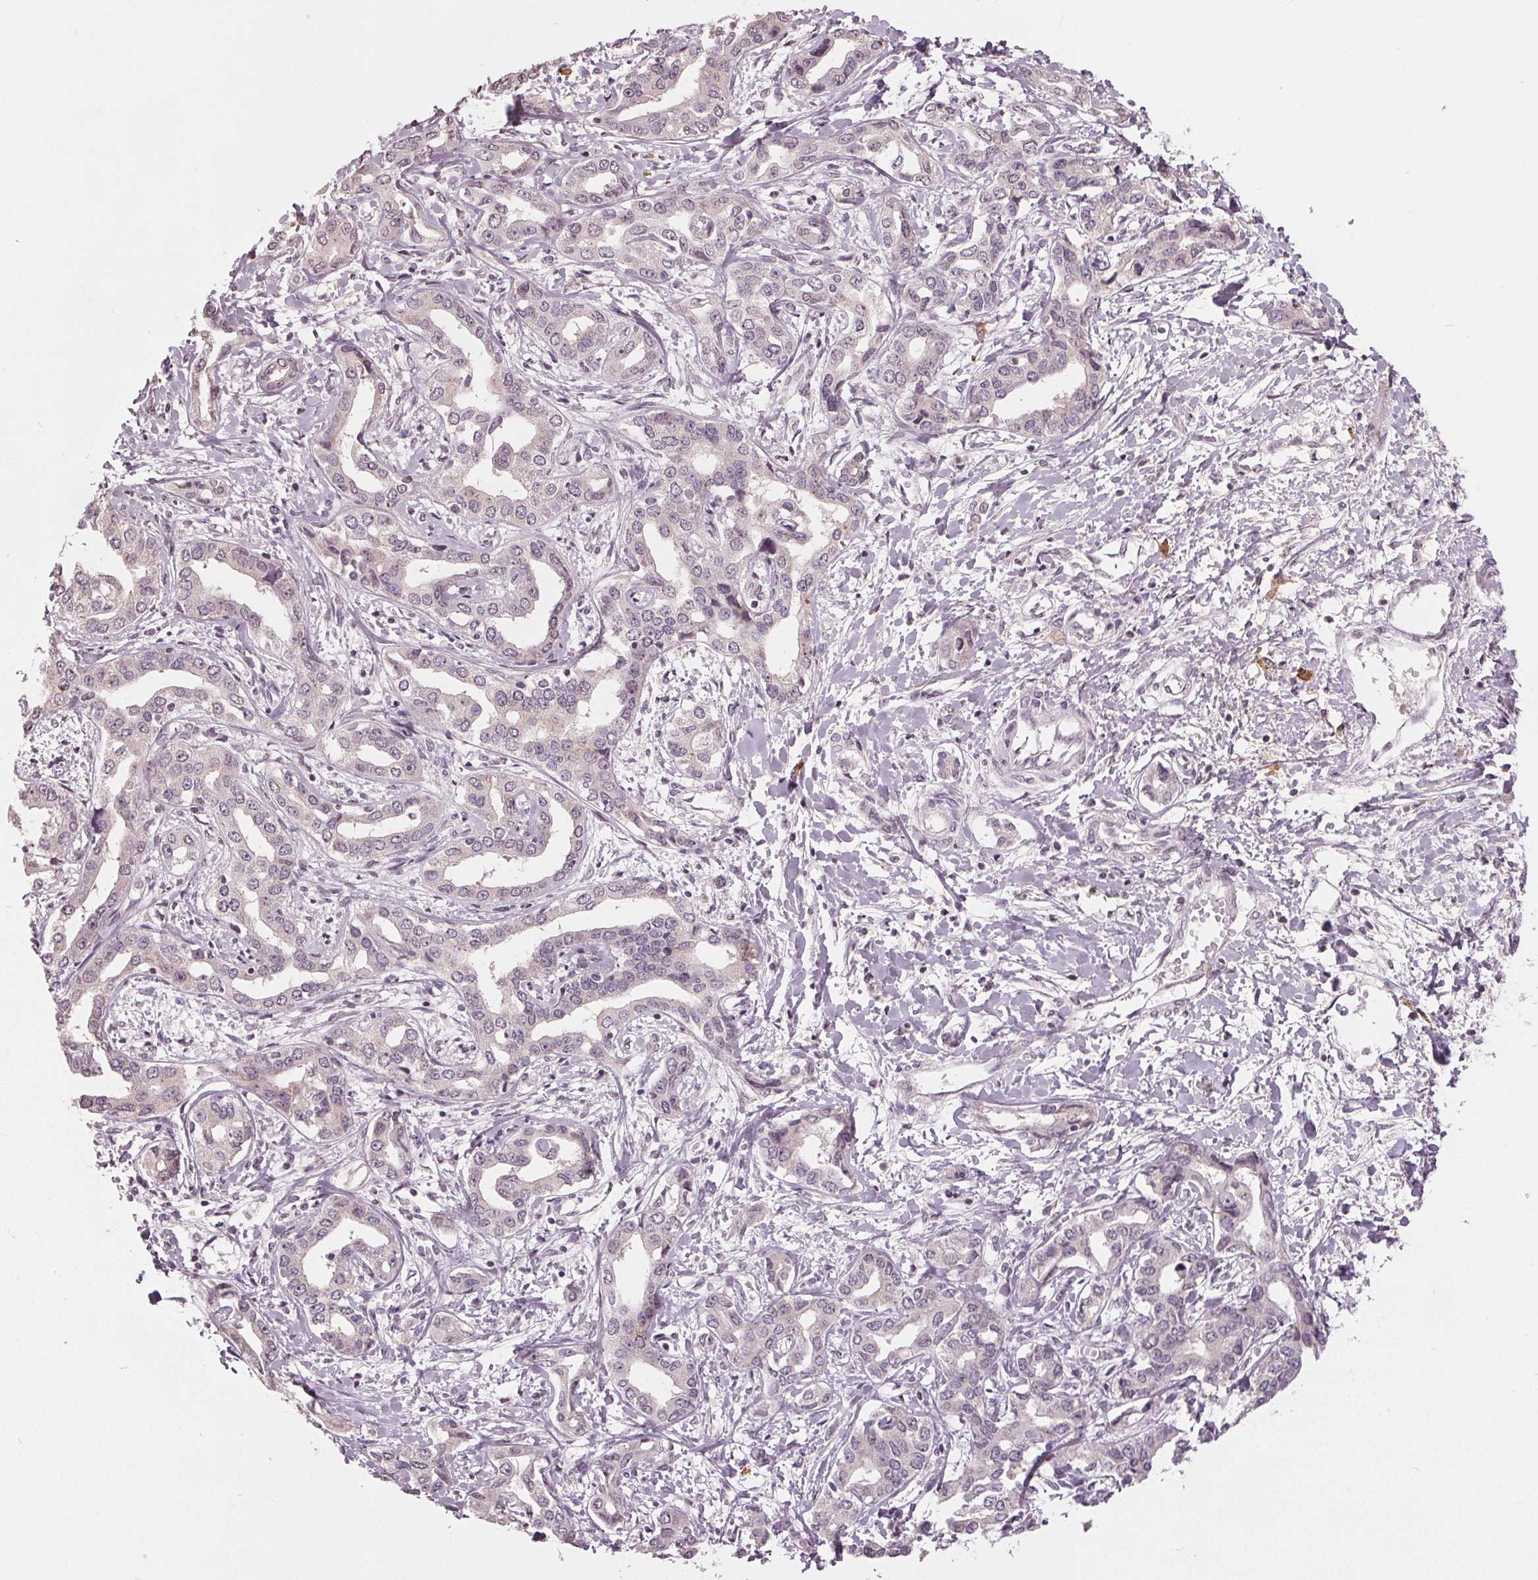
{"staining": {"intensity": "negative", "quantity": "none", "location": "none"}, "tissue": "liver cancer", "cell_type": "Tumor cells", "image_type": "cancer", "snomed": [{"axis": "morphology", "description": "Cholangiocarcinoma"}, {"axis": "topography", "description": "Liver"}], "caption": "This is an IHC histopathology image of human cholangiocarcinoma (liver). There is no expression in tumor cells.", "gene": "CXCL16", "patient": {"sex": "male", "age": 59}}